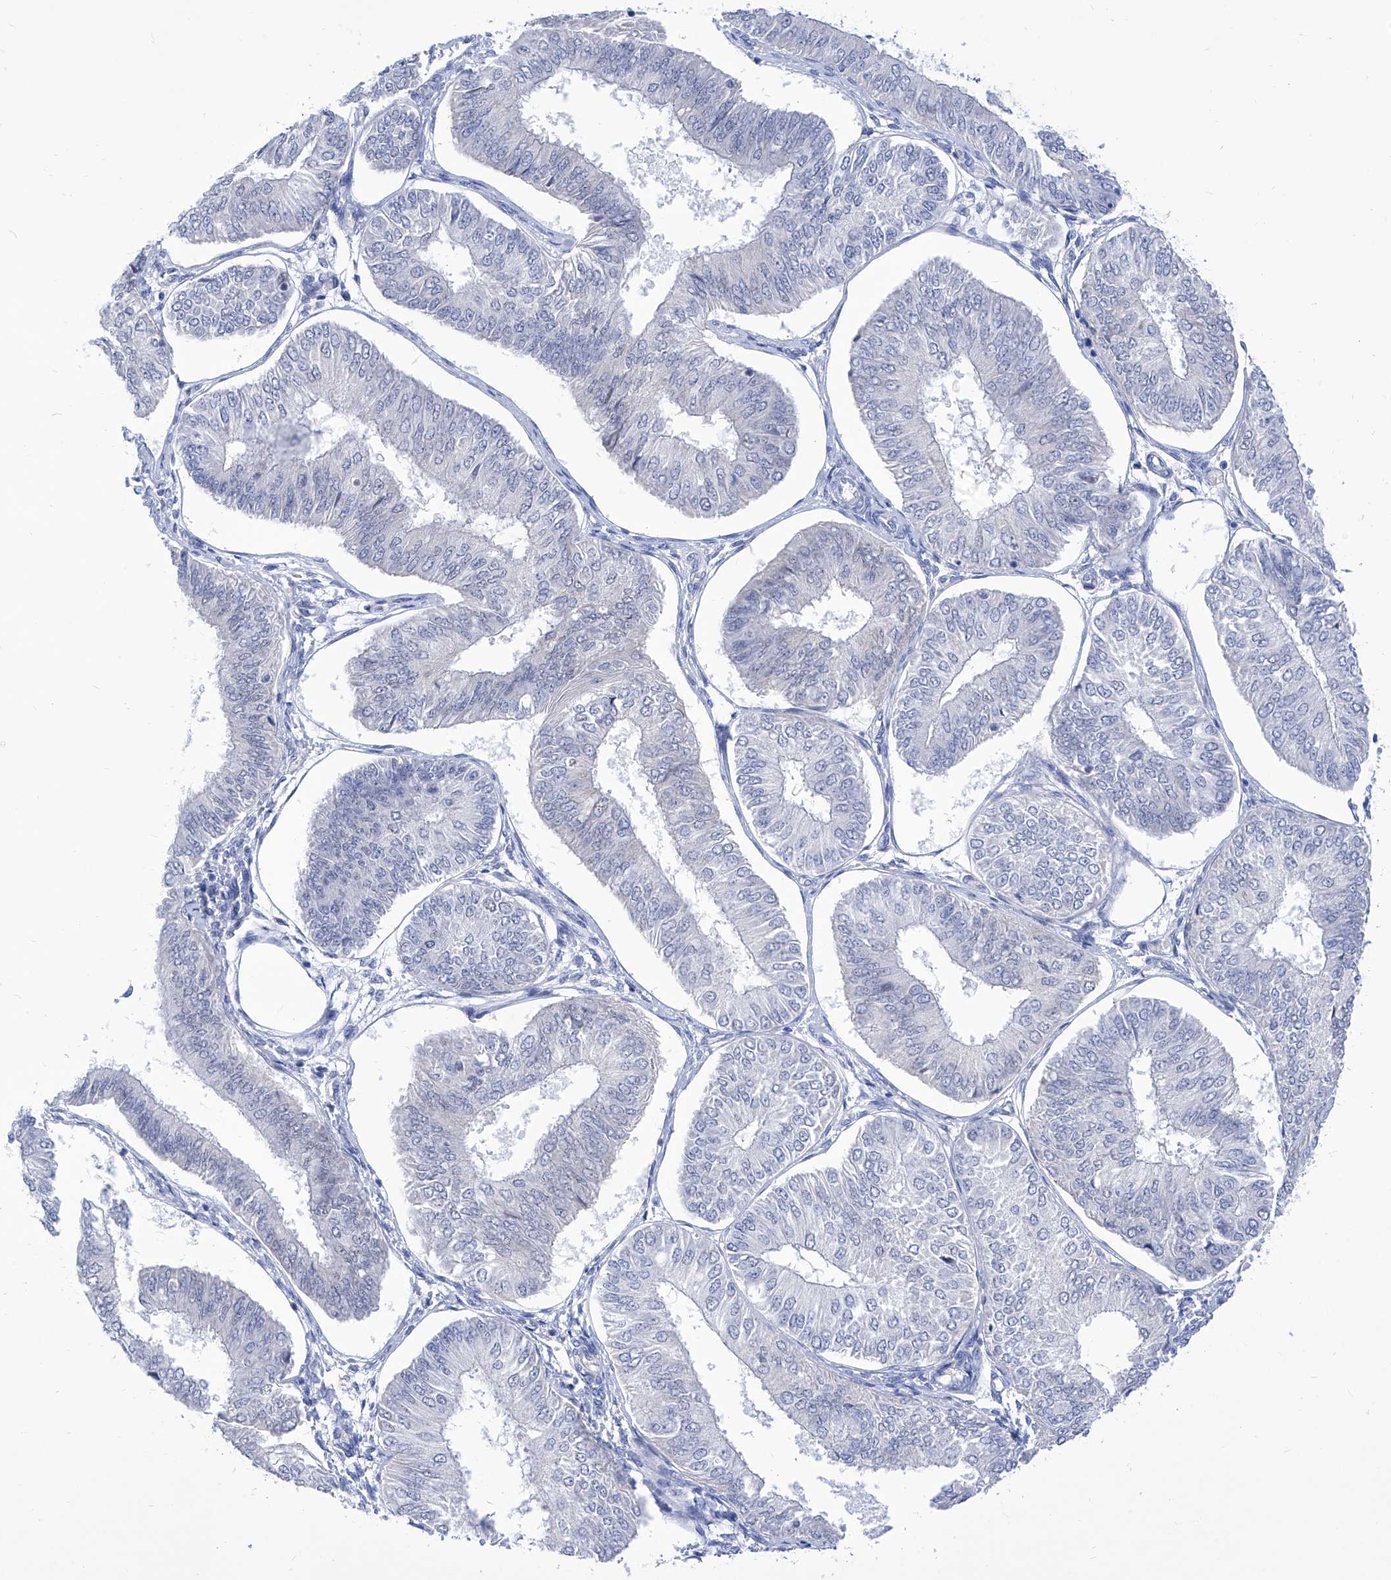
{"staining": {"intensity": "negative", "quantity": "none", "location": "none"}, "tissue": "endometrial cancer", "cell_type": "Tumor cells", "image_type": "cancer", "snomed": [{"axis": "morphology", "description": "Adenocarcinoma, NOS"}, {"axis": "topography", "description": "Endometrium"}], "caption": "Endometrial adenocarcinoma was stained to show a protein in brown. There is no significant expression in tumor cells. Brightfield microscopy of IHC stained with DAB (3,3'-diaminobenzidine) (brown) and hematoxylin (blue), captured at high magnification.", "gene": "SART1", "patient": {"sex": "female", "age": 58}}